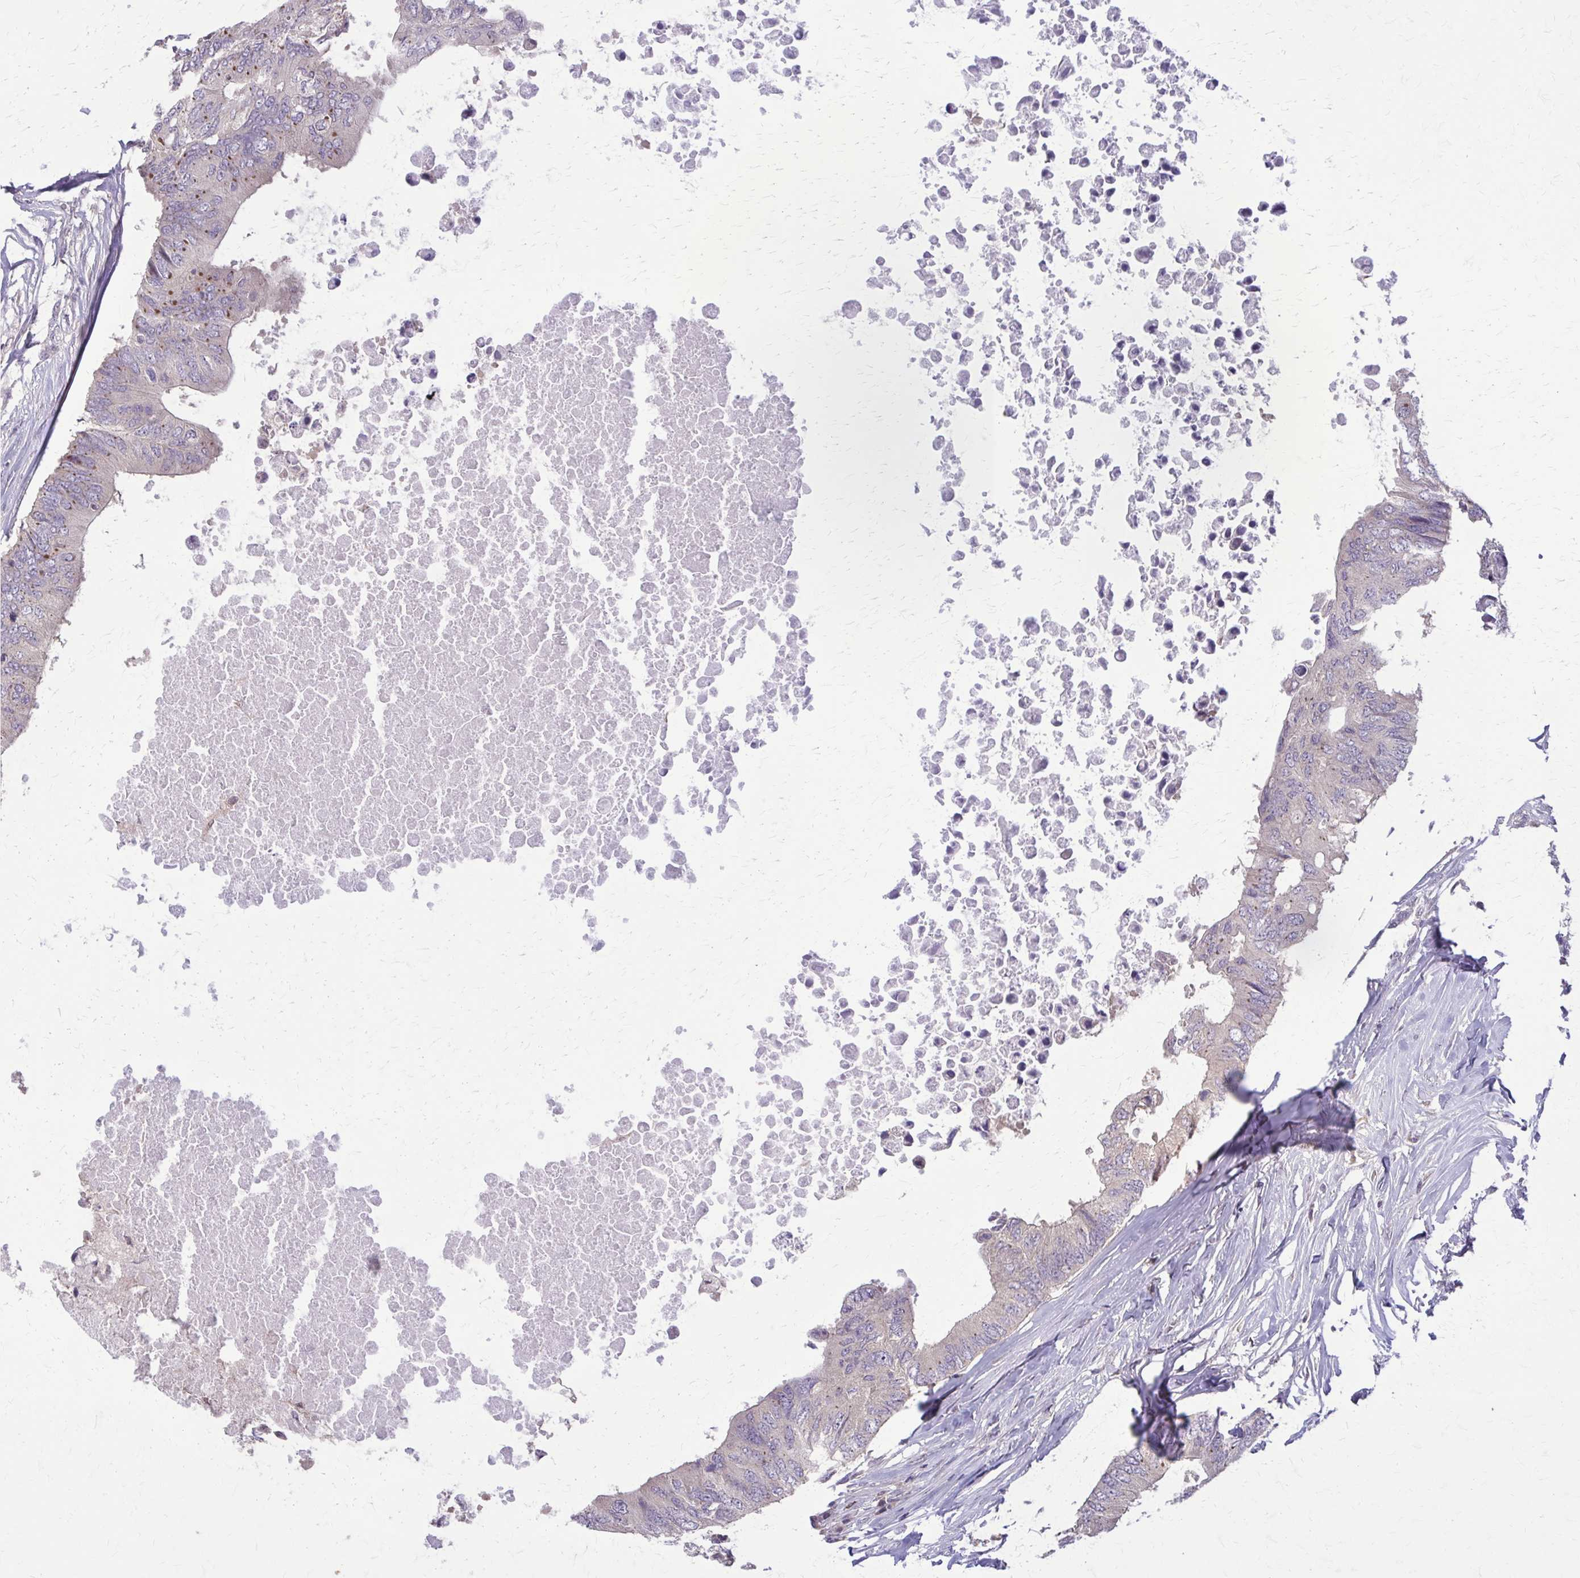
{"staining": {"intensity": "moderate", "quantity": "<25%", "location": "cytoplasmic/membranous"}, "tissue": "colorectal cancer", "cell_type": "Tumor cells", "image_type": "cancer", "snomed": [{"axis": "morphology", "description": "Adenocarcinoma, NOS"}, {"axis": "topography", "description": "Colon"}], "caption": "Immunohistochemical staining of adenocarcinoma (colorectal) reveals low levels of moderate cytoplasmic/membranous protein expression in about <25% of tumor cells.", "gene": "NRBF2", "patient": {"sex": "male", "age": 71}}